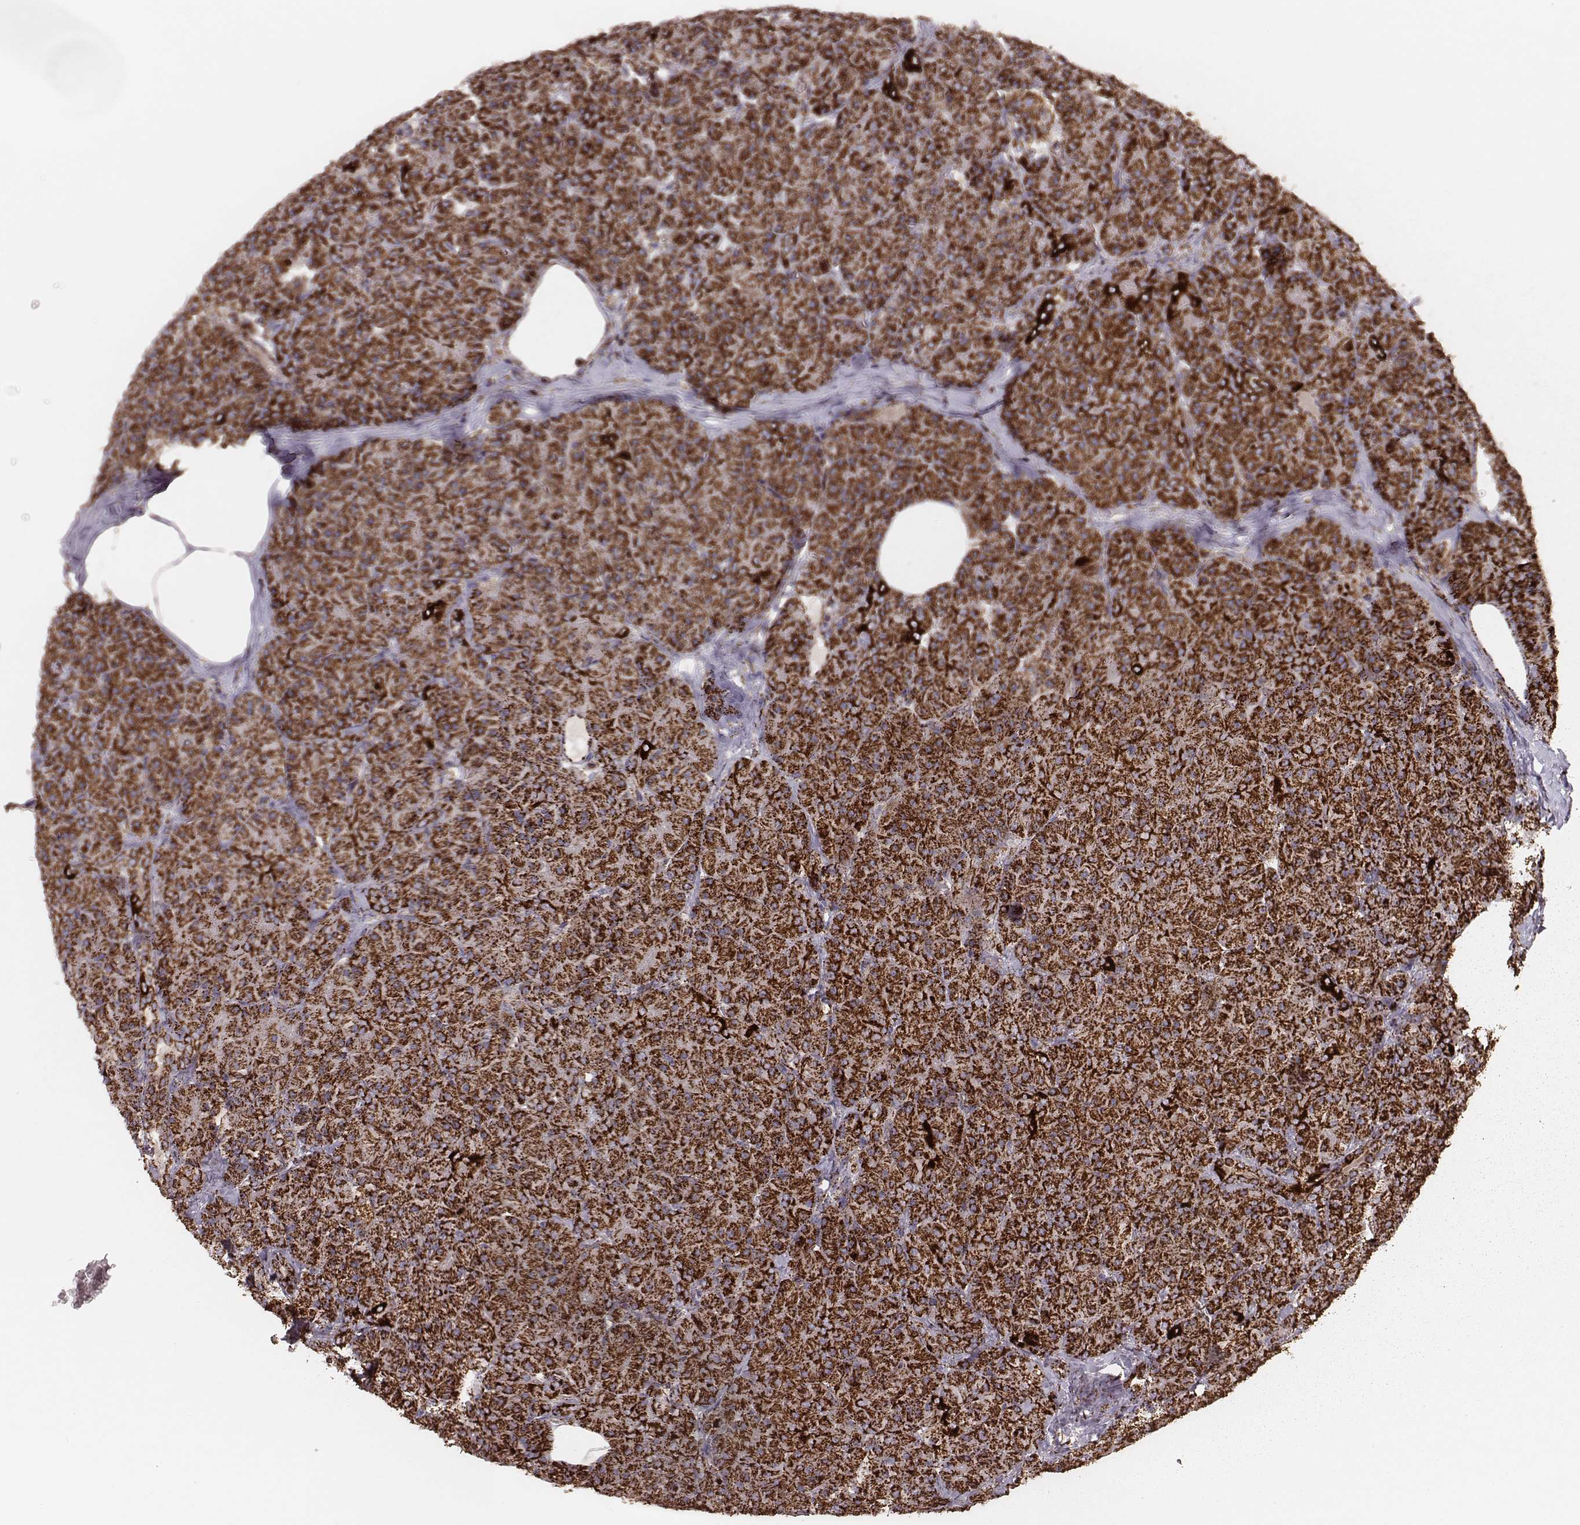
{"staining": {"intensity": "strong", "quantity": ">75%", "location": "cytoplasmic/membranous"}, "tissue": "pancreas", "cell_type": "Exocrine glandular cells", "image_type": "normal", "snomed": [{"axis": "morphology", "description": "Normal tissue, NOS"}, {"axis": "topography", "description": "Pancreas"}], "caption": "The immunohistochemical stain shows strong cytoplasmic/membranous expression in exocrine glandular cells of unremarkable pancreas. The staining was performed using DAB (3,3'-diaminobenzidine) to visualize the protein expression in brown, while the nuclei were stained in blue with hematoxylin (Magnification: 20x).", "gene": "TUFM", "patient": {"sex": "male", "age": 57}}